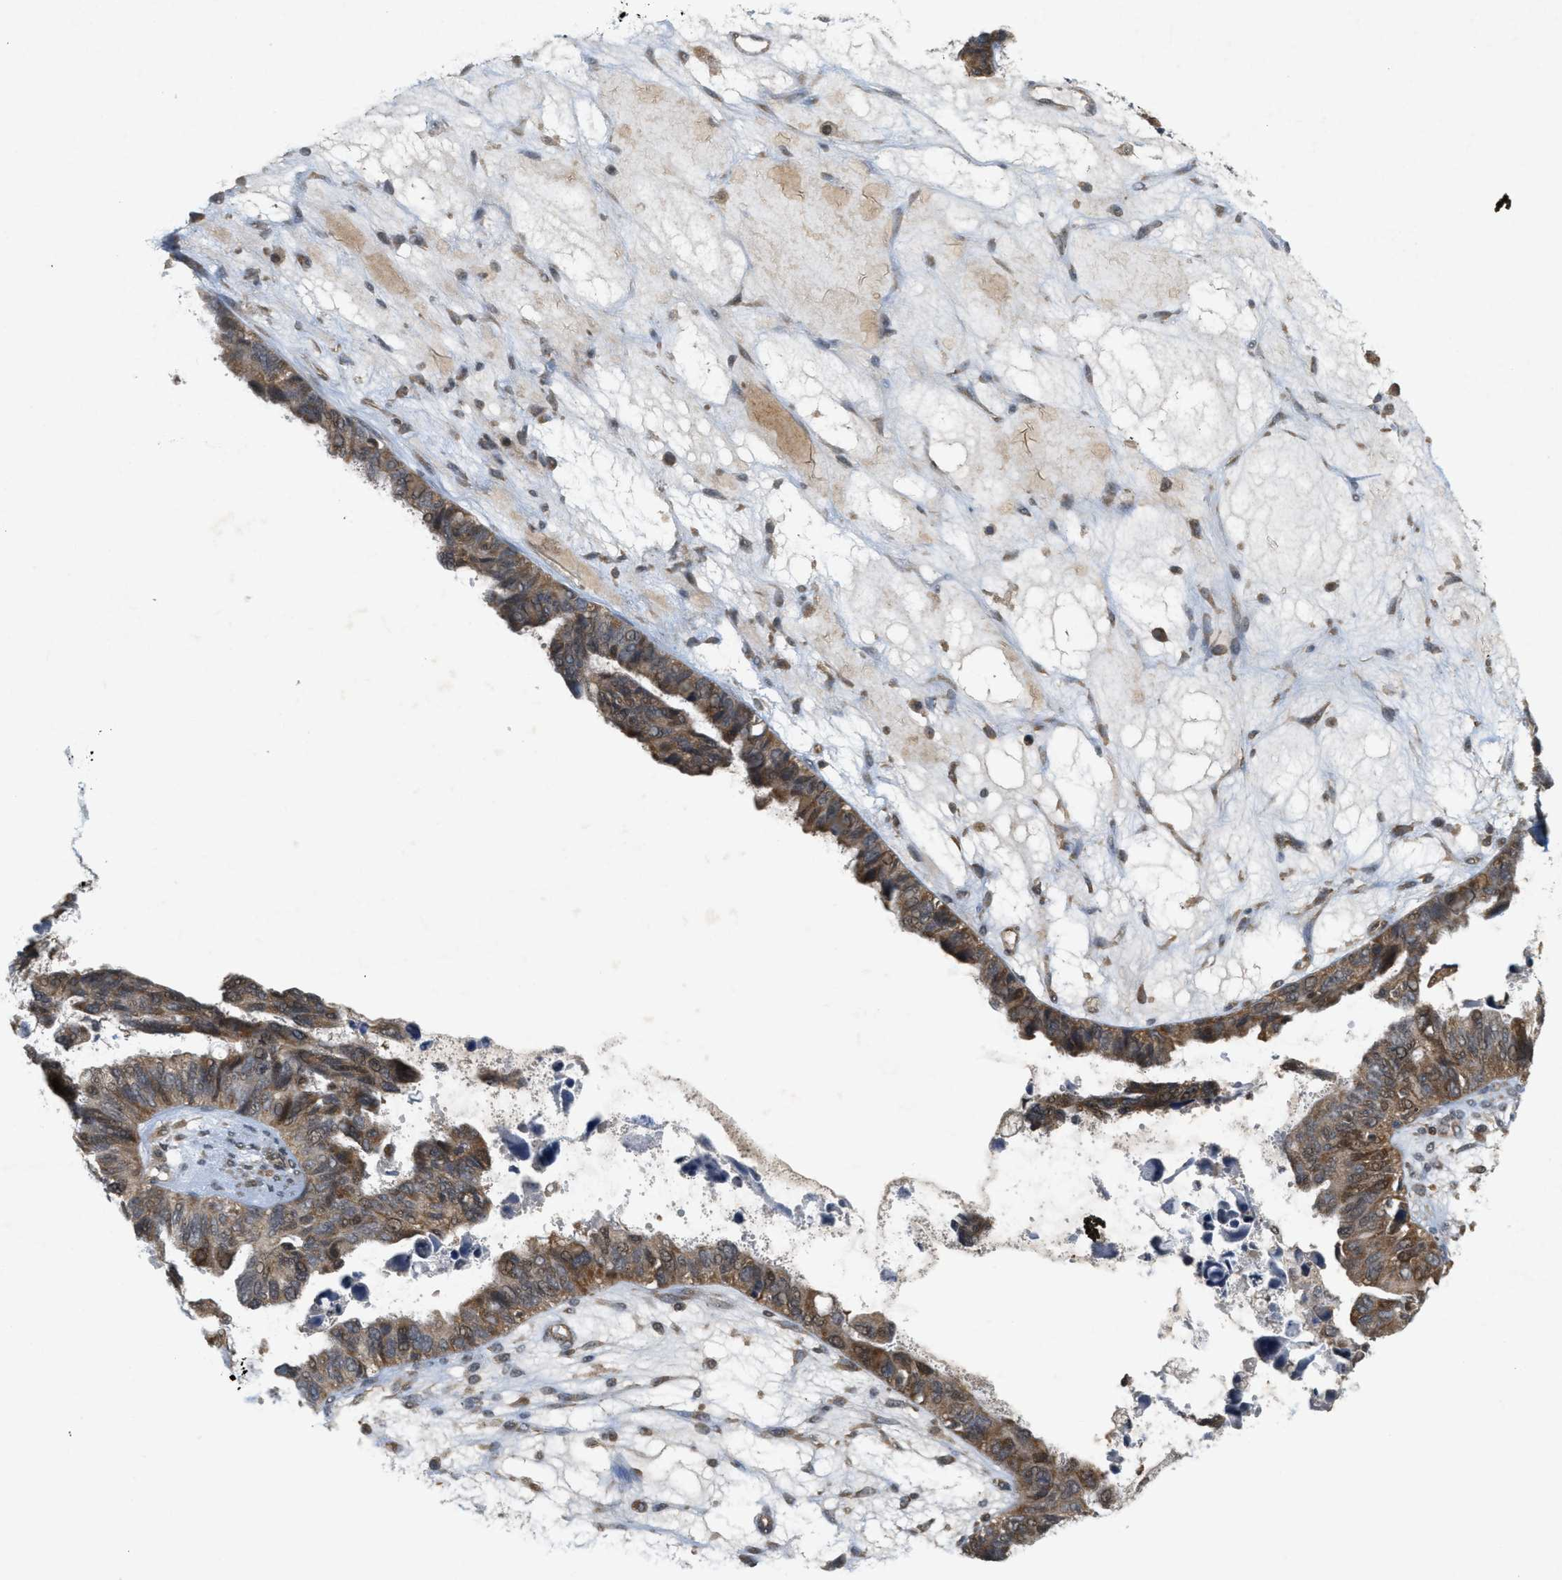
{"staining": {"intensity": "moderate", "quantity": "<25%", "location": "cytoplasmic/membranous"}, "tissue": "ovarian cancer", "cell_type": "Tumor cells", "image_type": "cancer", "snomed": [{"axis": "morphology", "description": "Cystadenocarcinoma, serous, NOS"}, {"axis": "topography", "description": "Ovary"}], "caption": "Protein positivity by immunohistochemistry reveals moderate cytoplasmic/membranous staining in approximately <25% of tumor cells in ovarian serous cystadenocarcinoma. The protein of interest is stained brown, and the nuclei are stained in blue (DAB (3,3'-diaminobenzidine) IHC with brightfield microscopy, high magnification).", "gene": "PRKD1", "patient": {"sex": "female", "age": 79}}